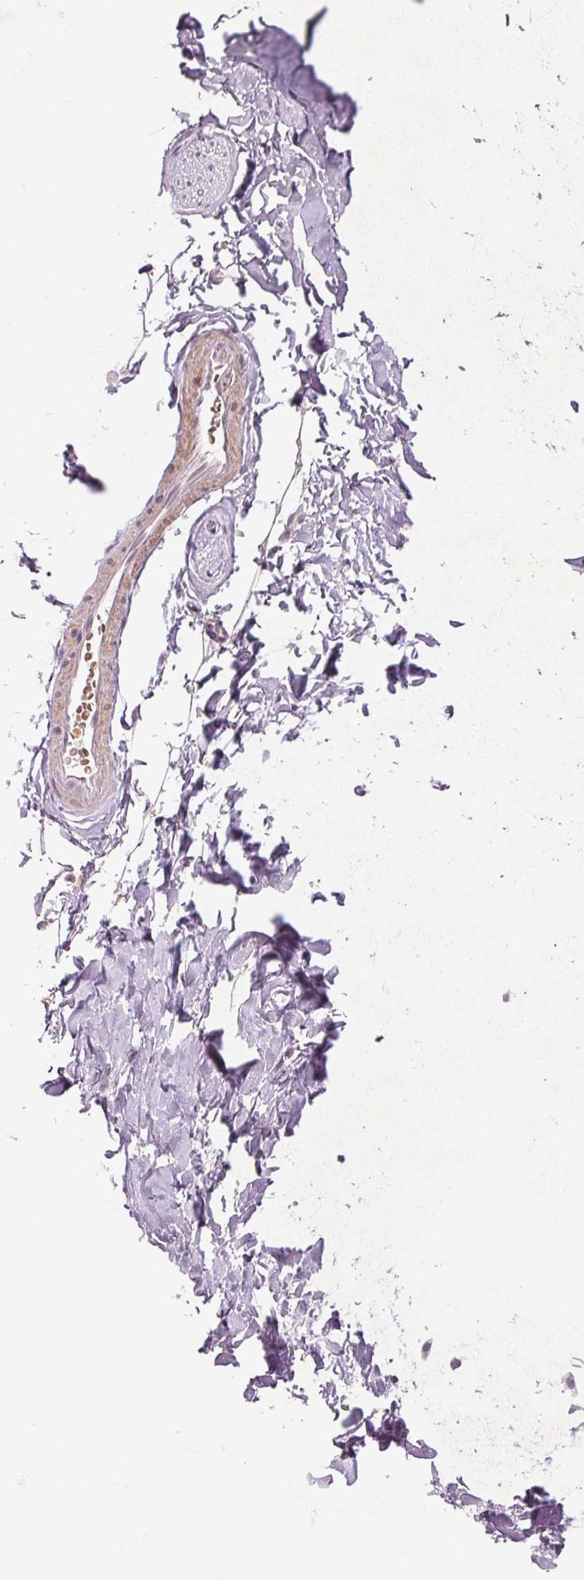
{"staining": {"intensity": "negative", "quantity": "none", "location": "none"}, "tissue": "adipose tissue", "cell_type": "Adipocytes", "image_type": "normal", "snomed": [{"axis": "morphology", "description": "Normal tissue, NOS"}, {"axis": "topography", "description": "Cartilage tissue"}, {"axis": "topography", "description": "Bronchus"}], "caption": "A high-resolution photomicrograph shows immunohistochemistry staining of unremarkable adipose tissue, which displays no significant positivity in adipocytes.", "gene": "KCNK15", "patient": {"sex": "female", "age": 79}}